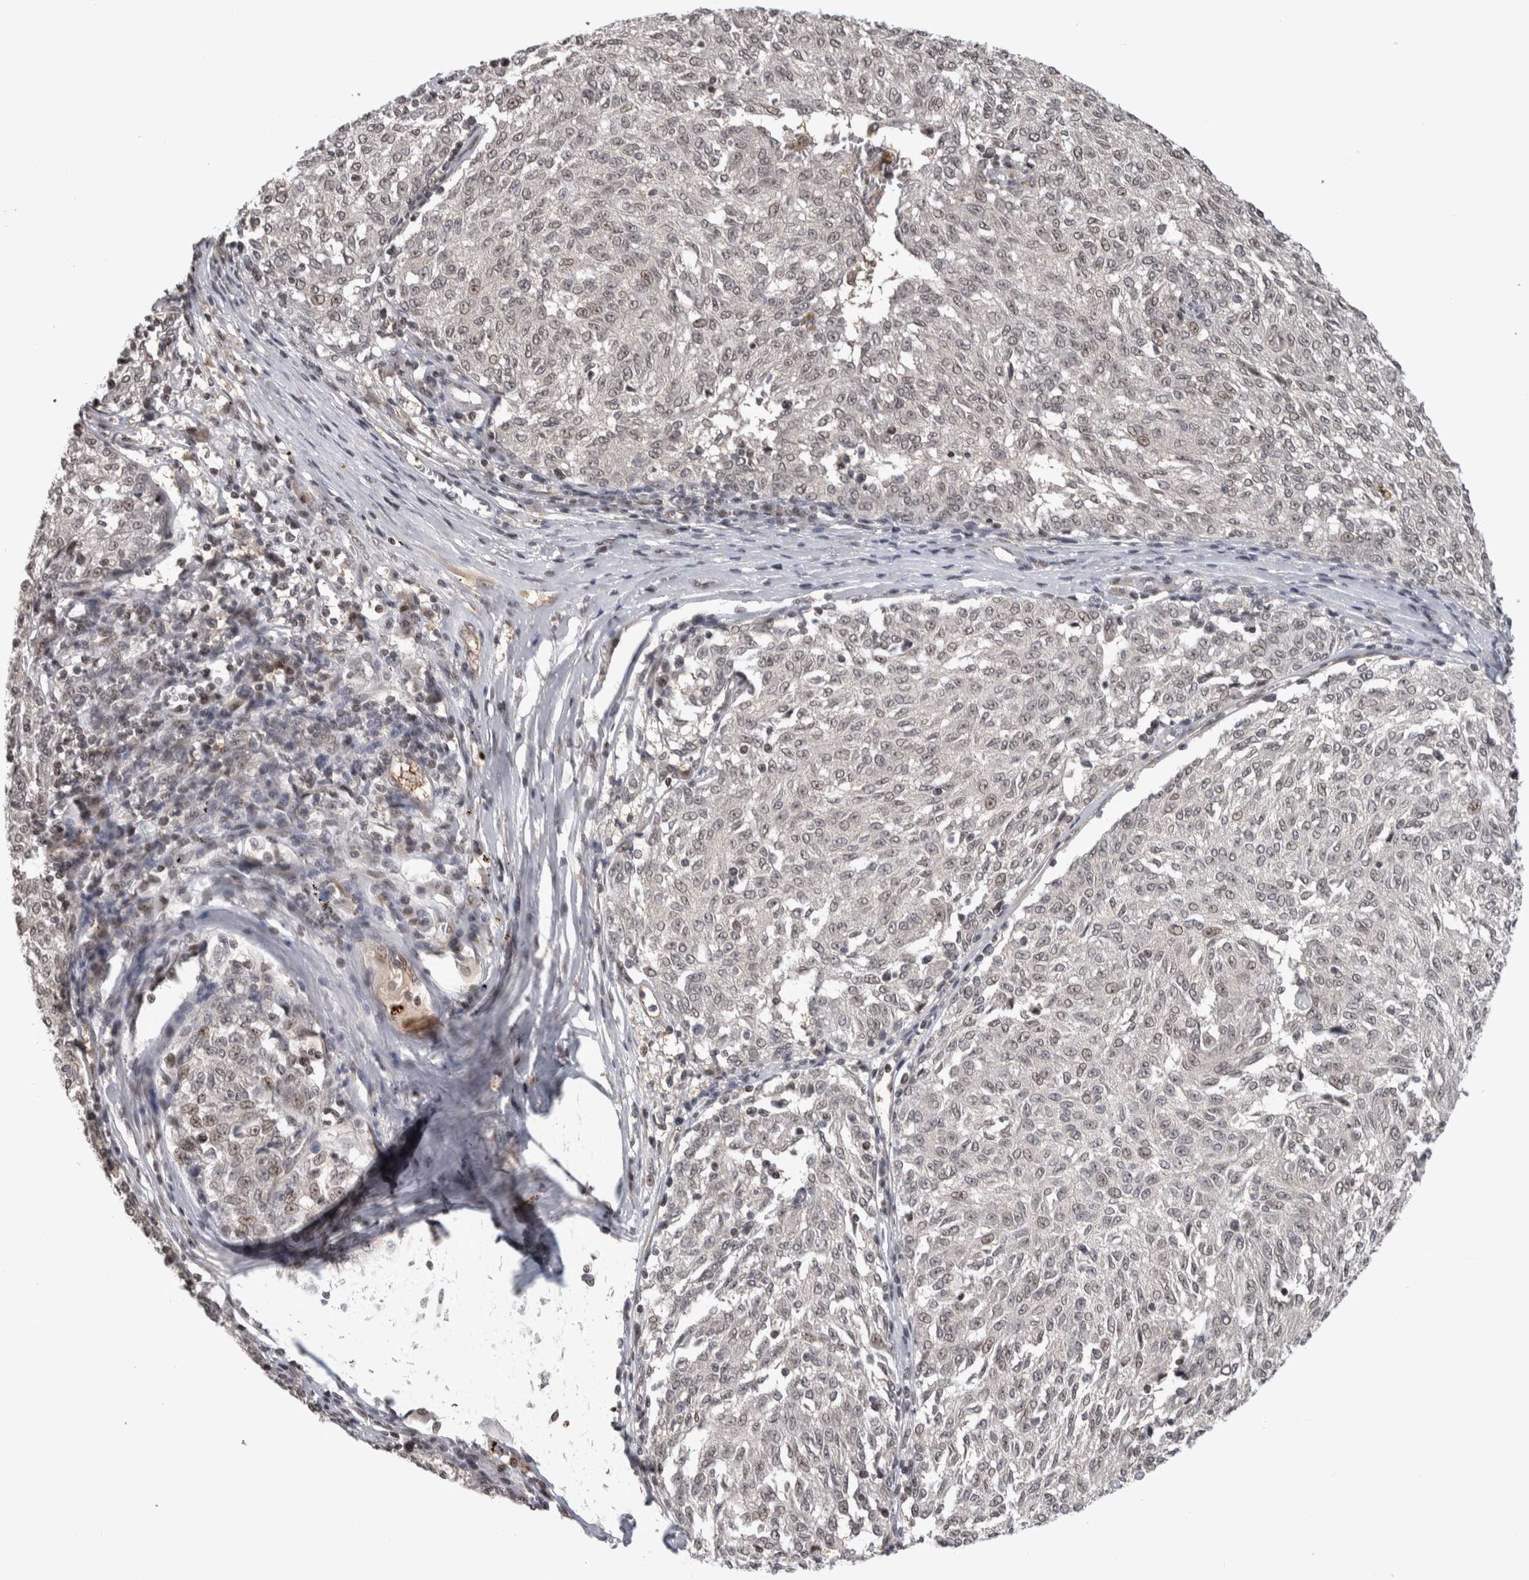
{"staining": {"intensity": "weak", "quantity": ">75%", "location": "nuclear"}, "tissue": "melanoma", "cell_type": "Tumor cells", "image_type": "cancer", "snomed": [{"axis": "morphology", "description": "Malignant melanoma, NOS"}, {"axis": "topography", "description": "Skin"}], "caption": "Weak nuclear protein positivity is present in approximately >75% of tumor cells in melanoma. The staining was performed using DAB, with brown indicating positive protein expression. Nuclei are stained blue with hematoxylin.", "gene": "ZSCAN21", "patient": {"sex": "female", "age": 72}}